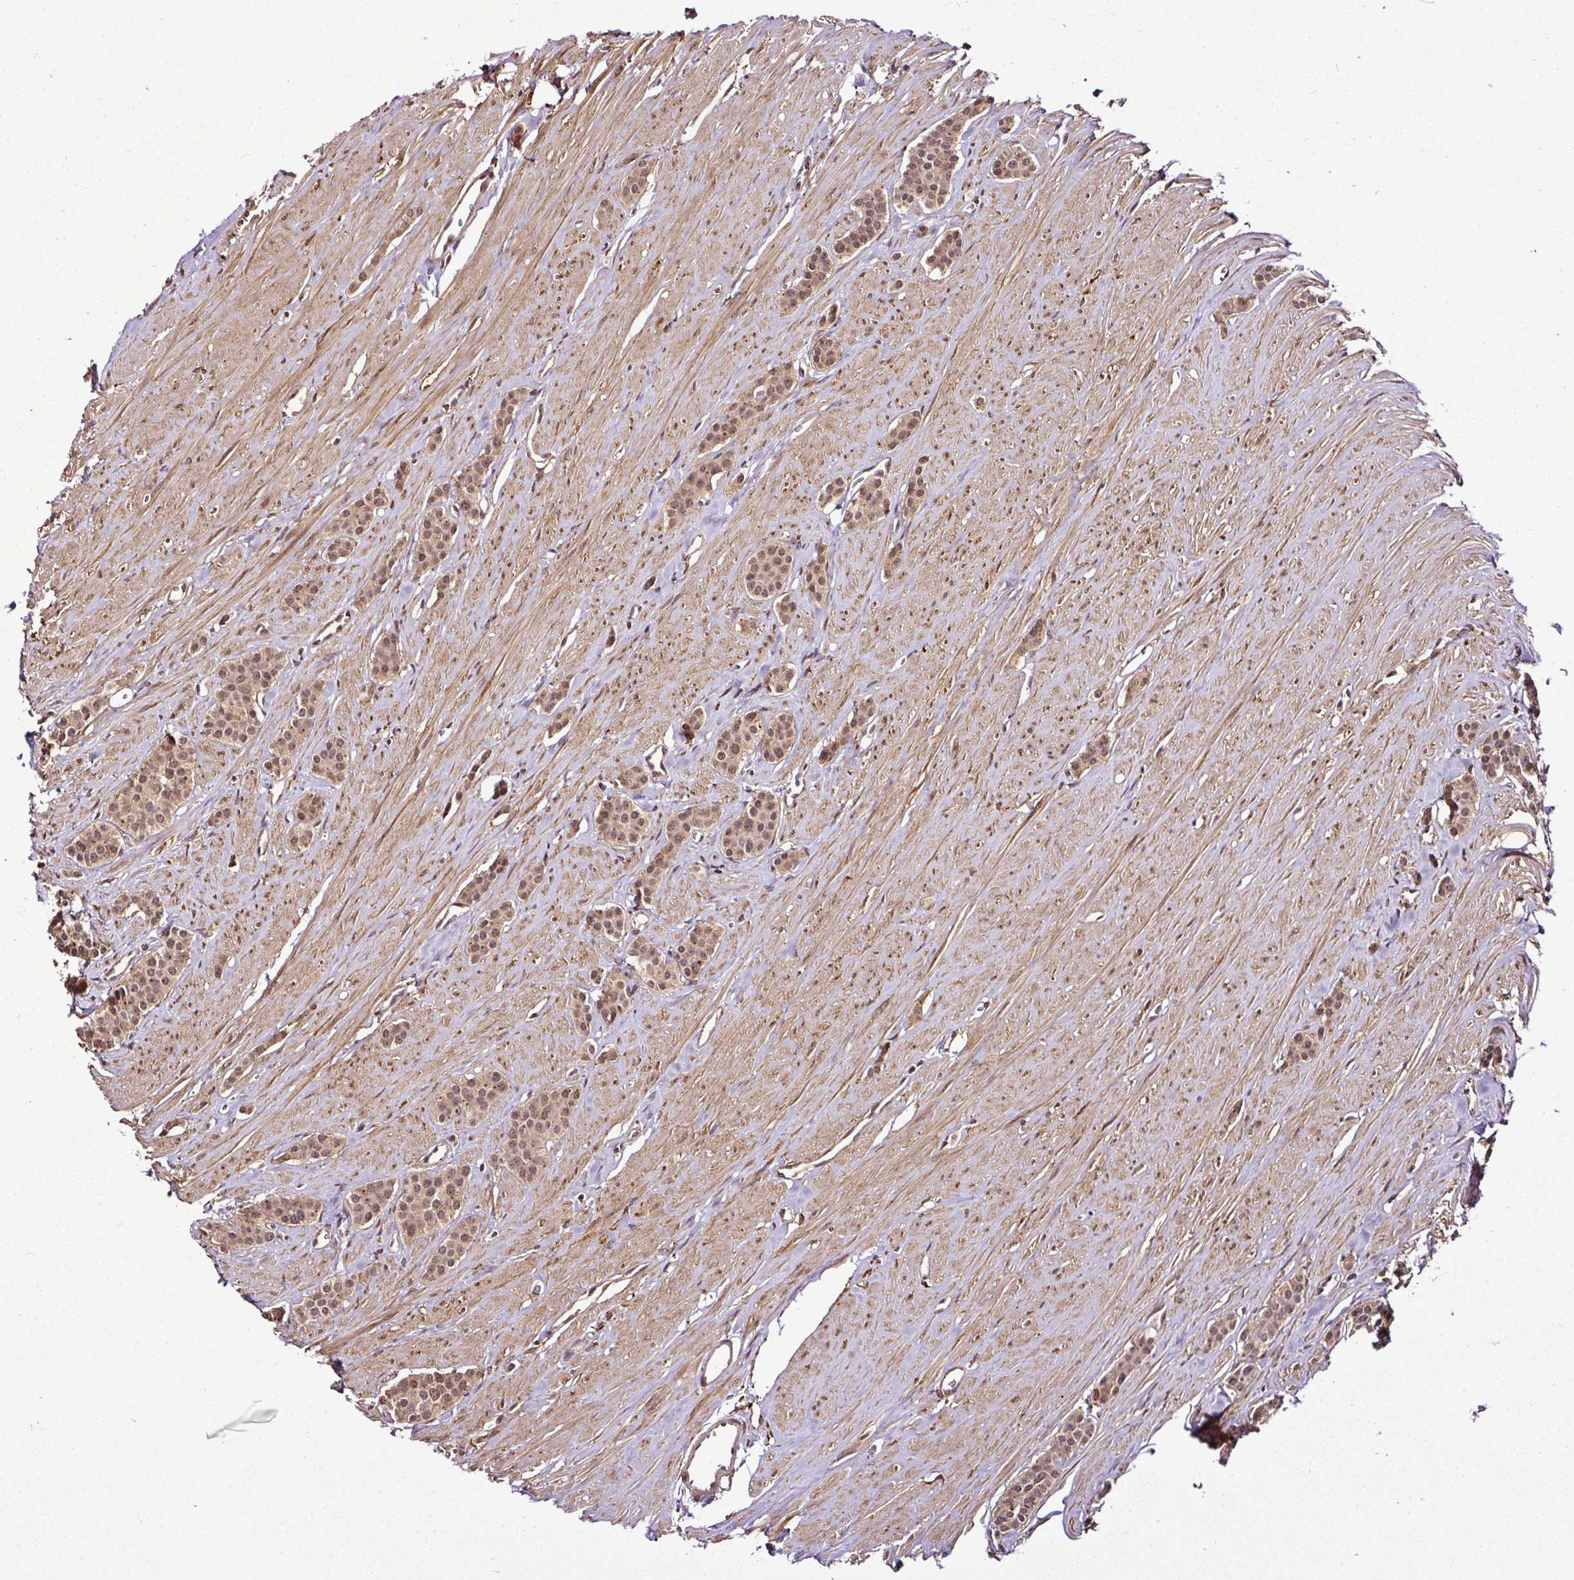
{"staining": {"intensity": "moderate", "quantity": ">75%", "location": "cytoplasmic/membranous,nuclear"}, "tissue": "carcinoid", "cell_type": "Tumor cells", "image_type": "cancer", "snomed": [{"axis": "morphology", "description": "Carcinoid, malignant, NOS"}, {"axis": "topography", "description": "Small intestine"}], "caption": "Protein expression analysis of malignant carcinoid exhibits moderate cytoplasmic/membranous and nuclear staining in about >75% of tumor cells. (Stains: DAB (3,3'-diaminobenzidine) in brown, nuclei in blue, Microscopy: brightfield microscopy at high magnification).", "gene": "FAM153A", "patient": {"sex": "male", "age": 60}}